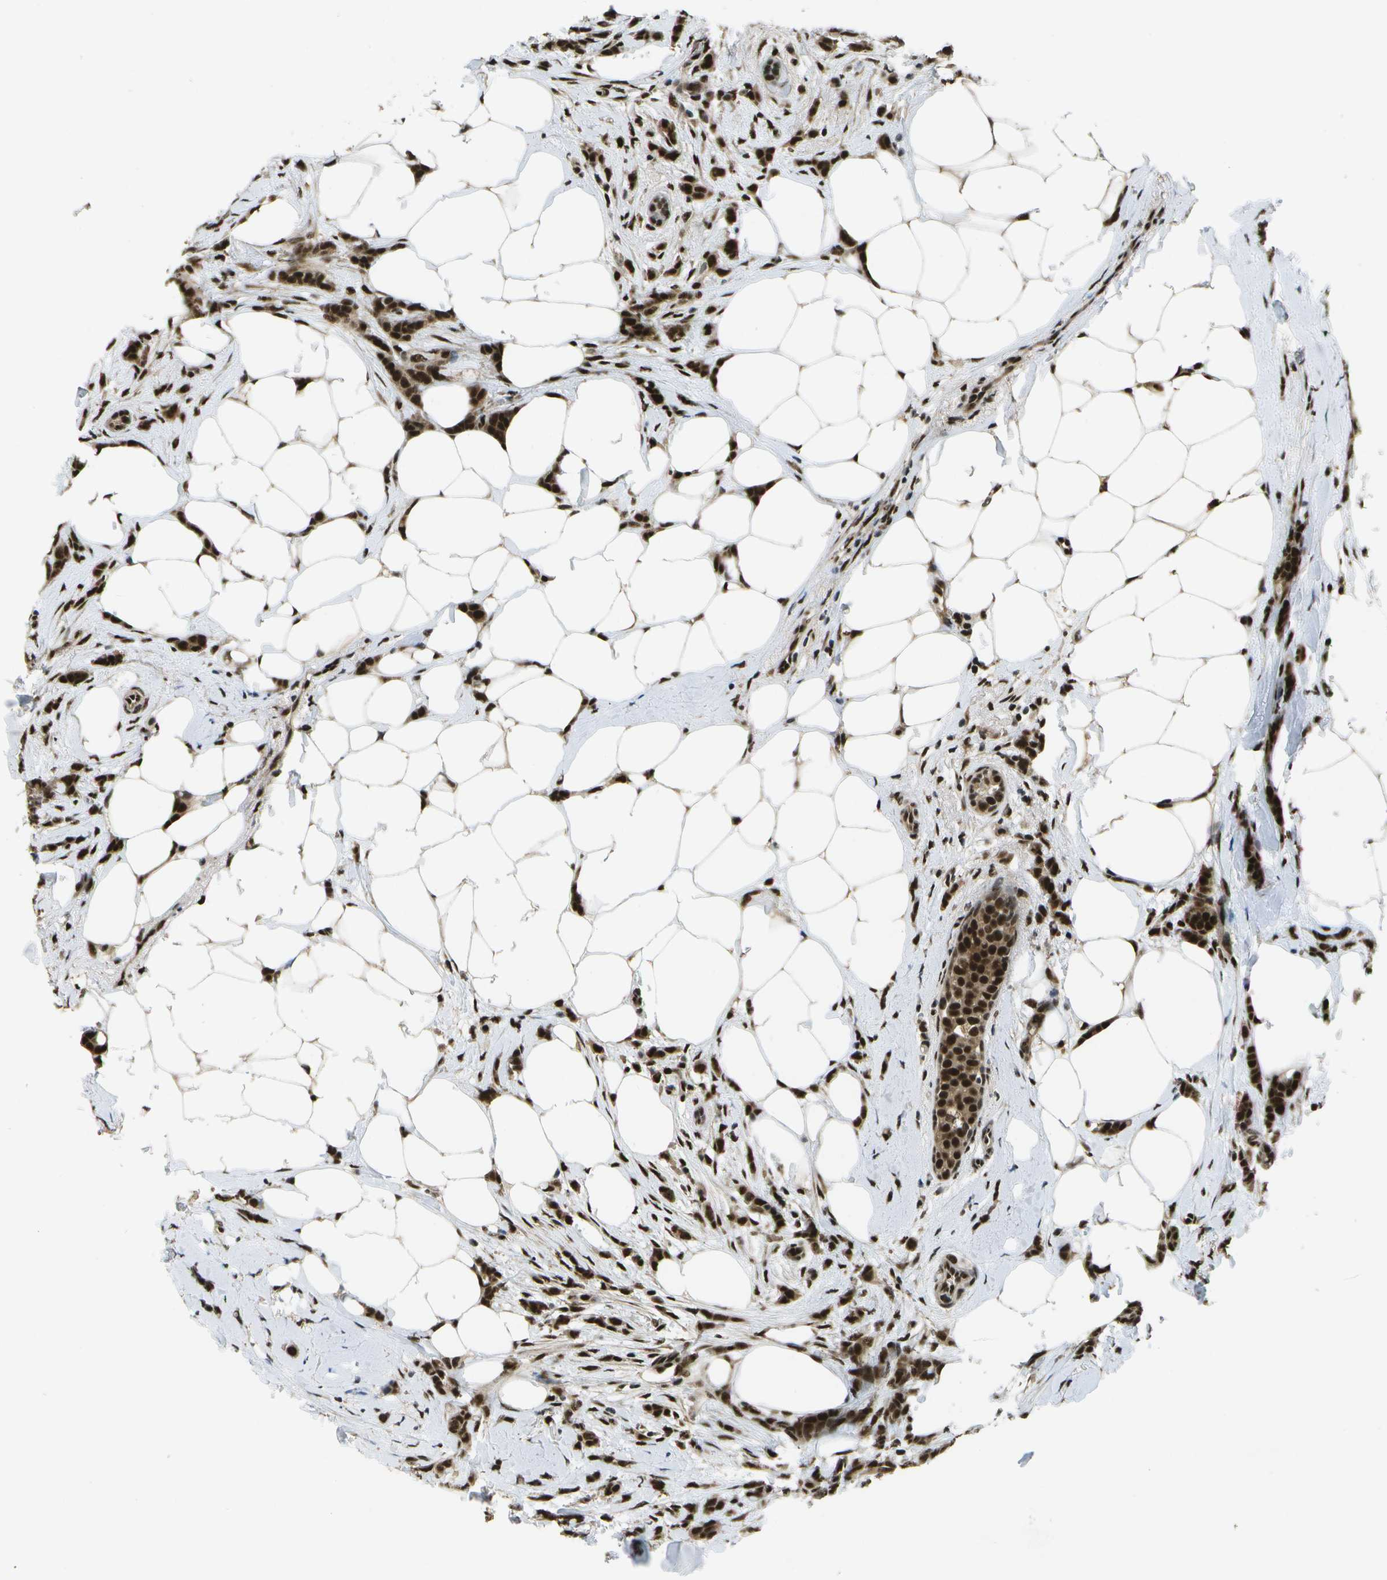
{"staining": {"intensity": "strong", "quantity": ">75%", "location": "cytoplasmic/membranous,nuclear"}, "tissue": "breast cancer", "cell_type": "Tumor cells", "image_type": "cancer", "snomed": [{"axis": "morphology", "description": "Lobular carcinoma, in situ"}, {"axis": "morphology", "description": "Lobular carcinoma"}, {"axis": "topography", "description": "Breast"}], "caption": "Breast cancer stained for a protein reveals strong cytoplasmic/membranous and nuclear positivity in tumor cells.", "gene": "GANC", "patient": {"sex": "female", "age": 41}}